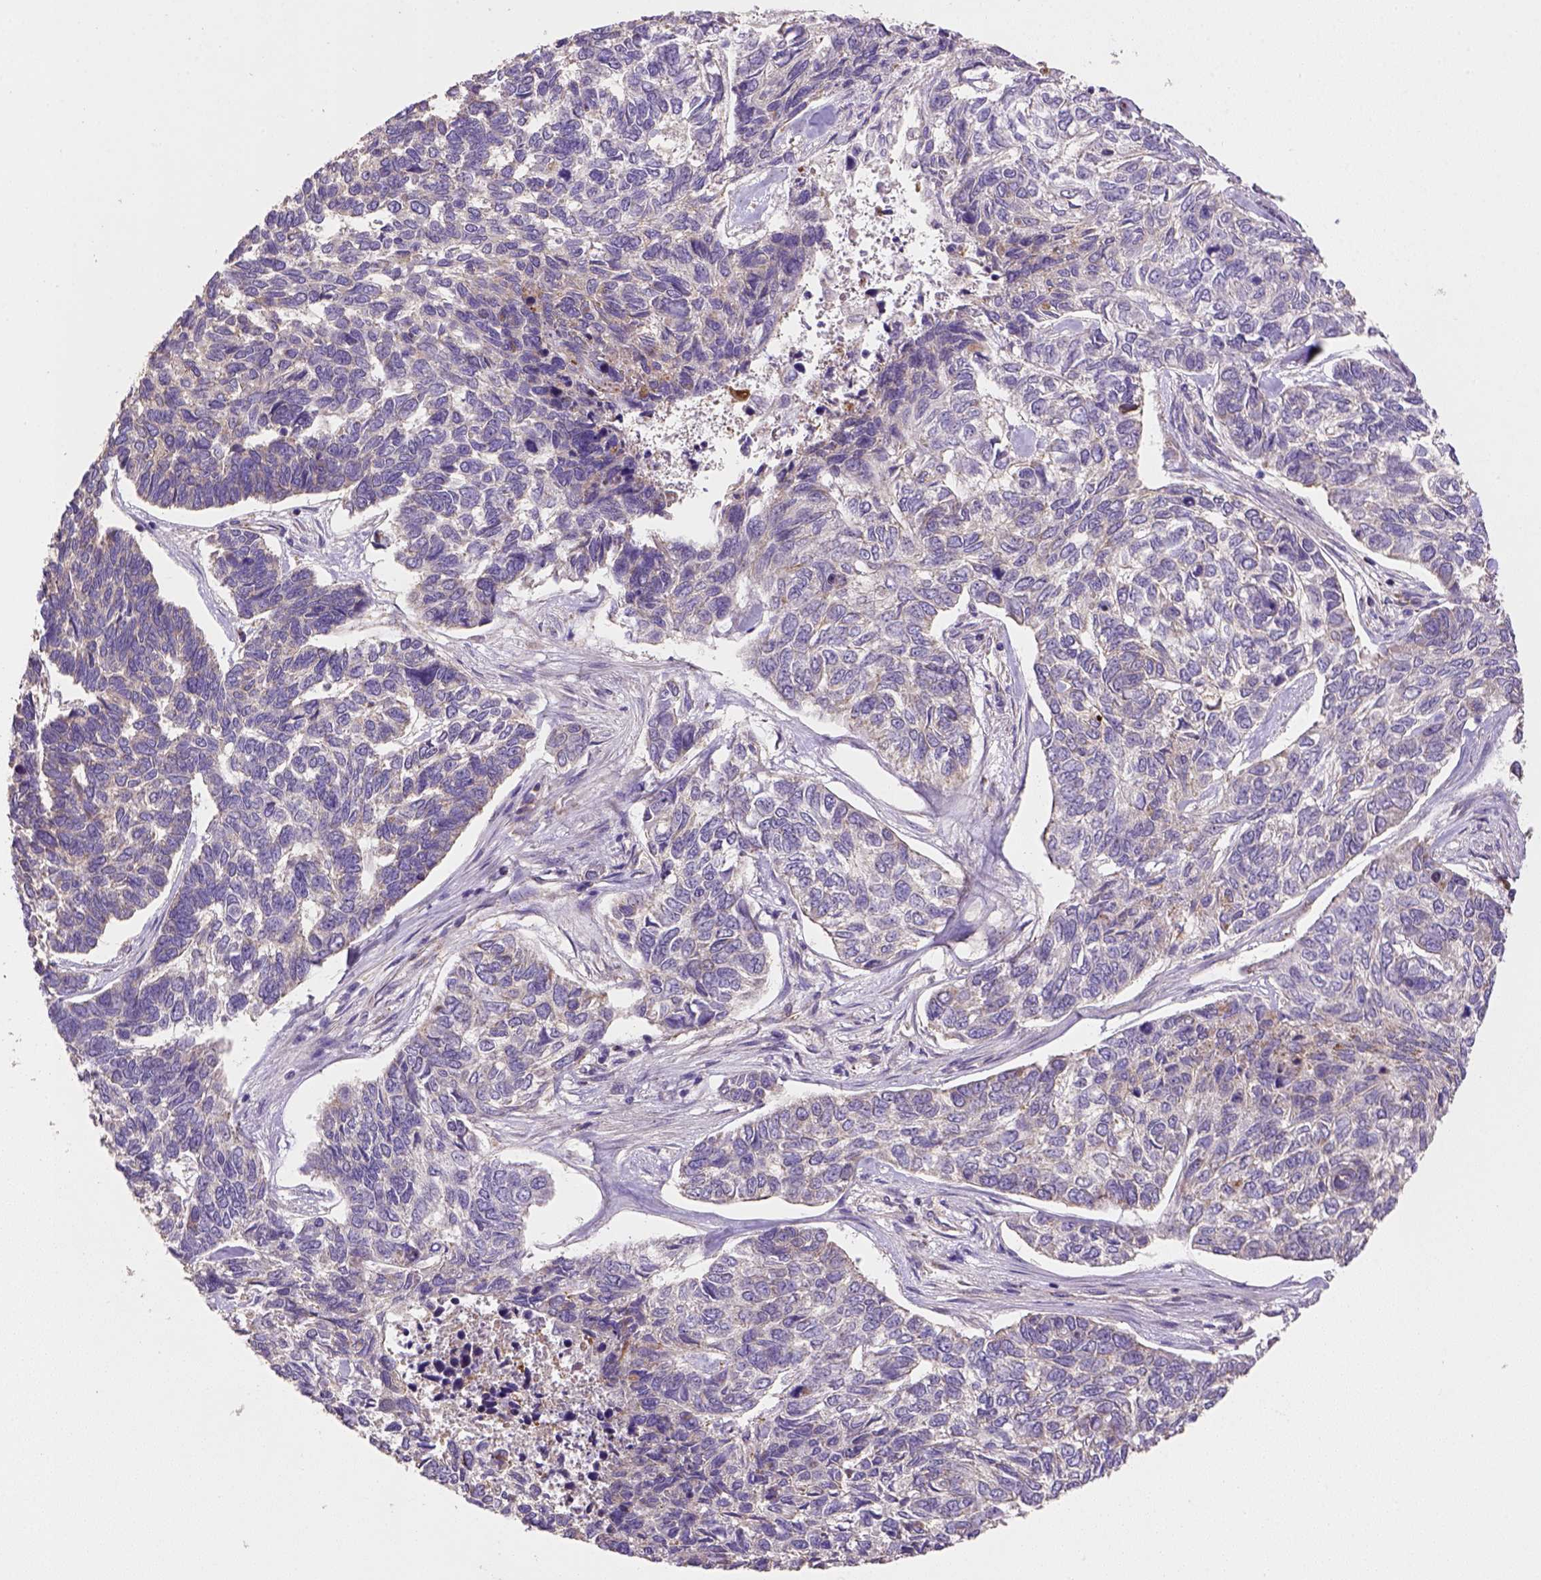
{"staining": {"intensity": "negative", "quantity": "none", "location": "none"}, "tissue": "skin cancer", "cell_type": "Tumor cells", "image_type": "cancer", "snomed": [{"axis": "morphology", "description": "Basal cell carcinoma"}, {"axis": "topography", "description": "Skin"}], "caption": "Protein analysis of skin cancer demonstrates no significant expression in tumor cells.", "gene": "HTRA1", "patient": {"sex": "female", "age": 65}}